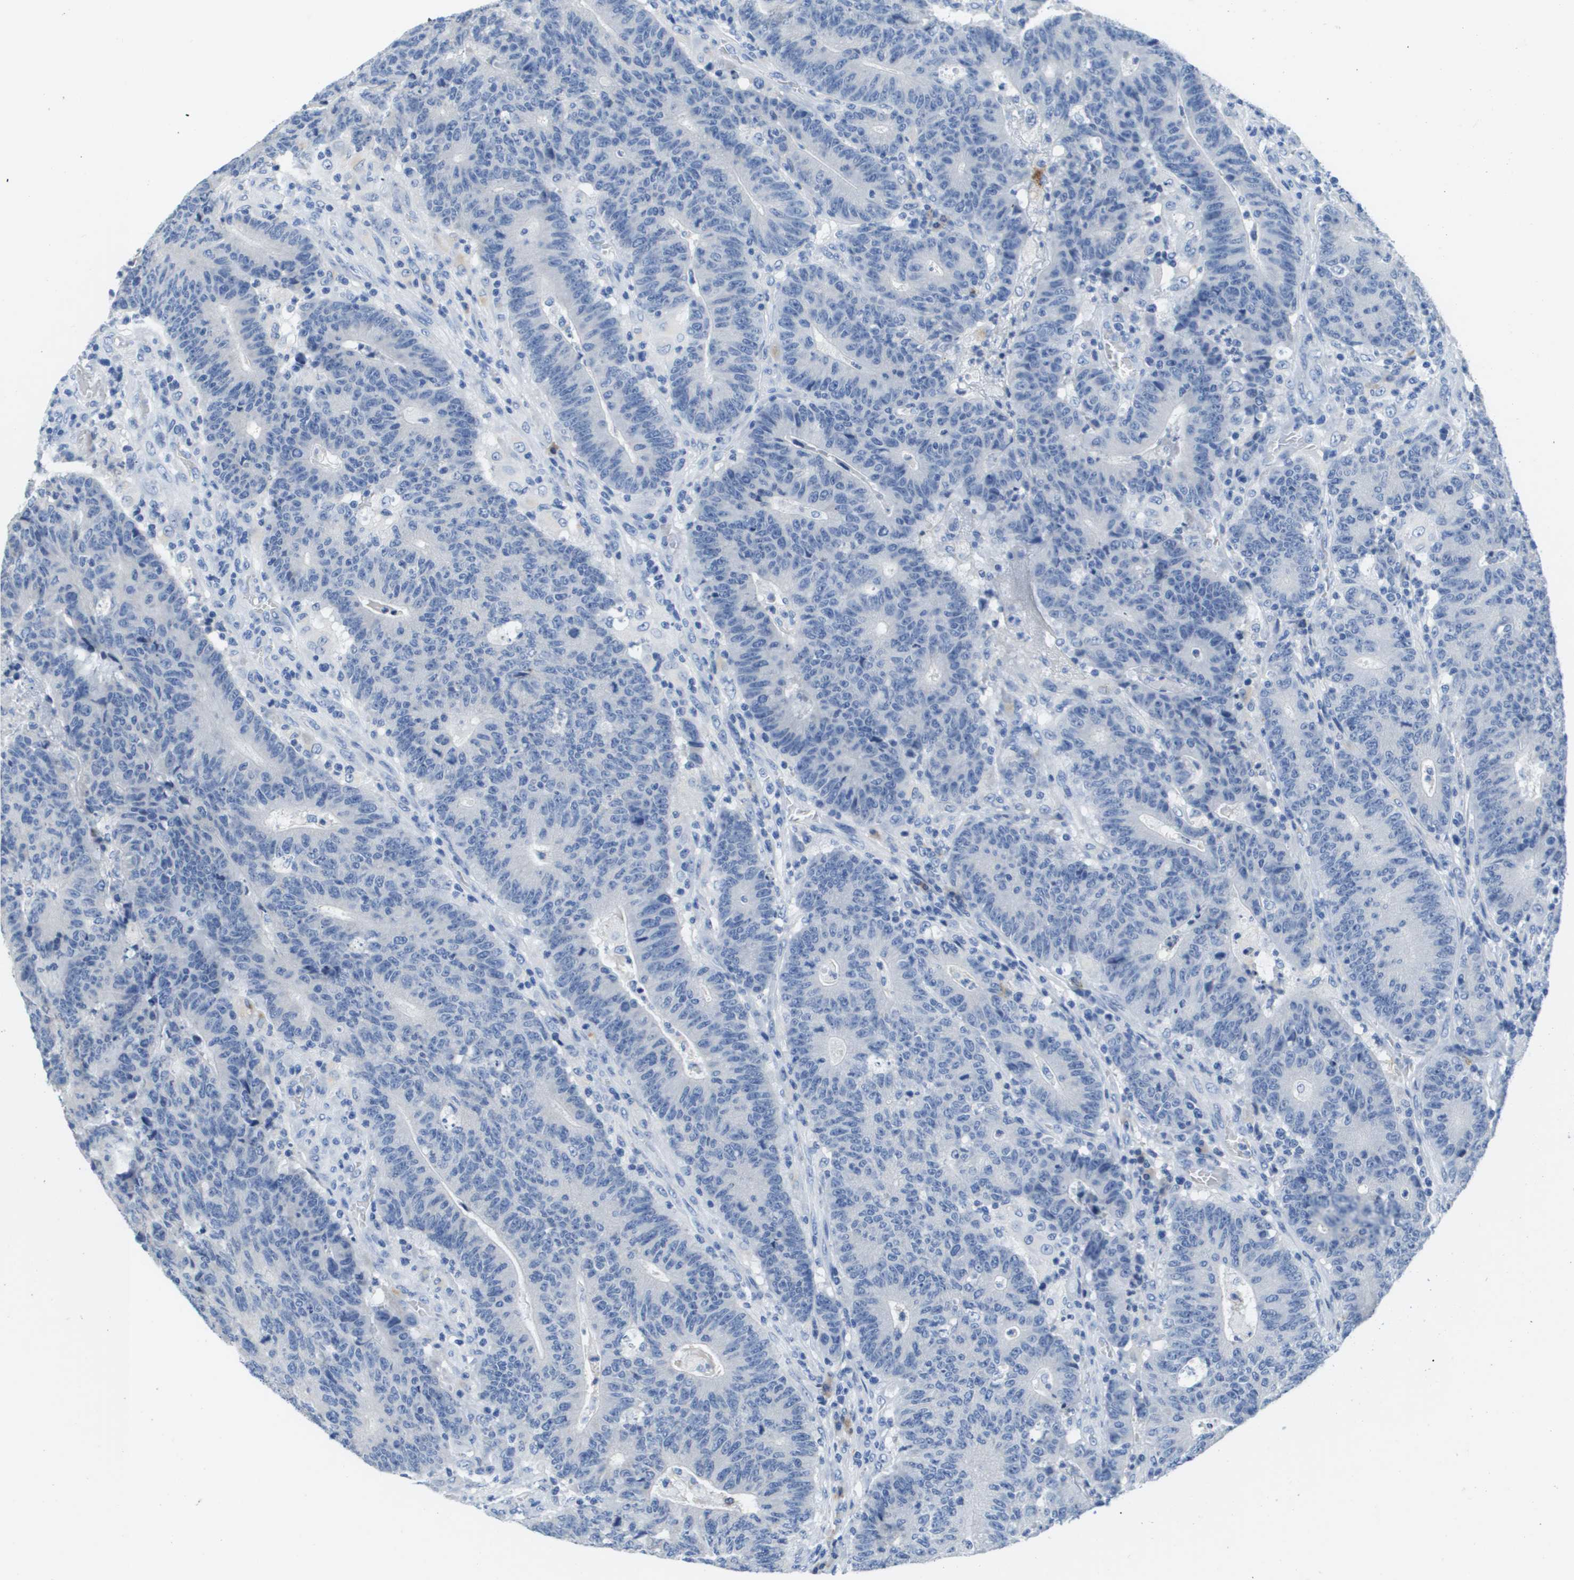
{"staining": {"intensity": "negative", "quantity": "none", "location": "none"}, "tissue": "colorectal cancer", "cell_type": "Tumor cells", "image_type": "cancer", "snomed": [{"axis": "morphology", "description": "Normal tissue, NOS"}, {"axis": "morphology", "description": "Adenocarcinoma, NOS"}, {"axis": "topography", "description": "Colon"}], "caption": "Colorectal adenocarcinoma stained for a protein using immunohistochemistry exhibits no expression tumor cells.", "gene": "MS4A1", "patient": {"sex": "female", "age": 75}}